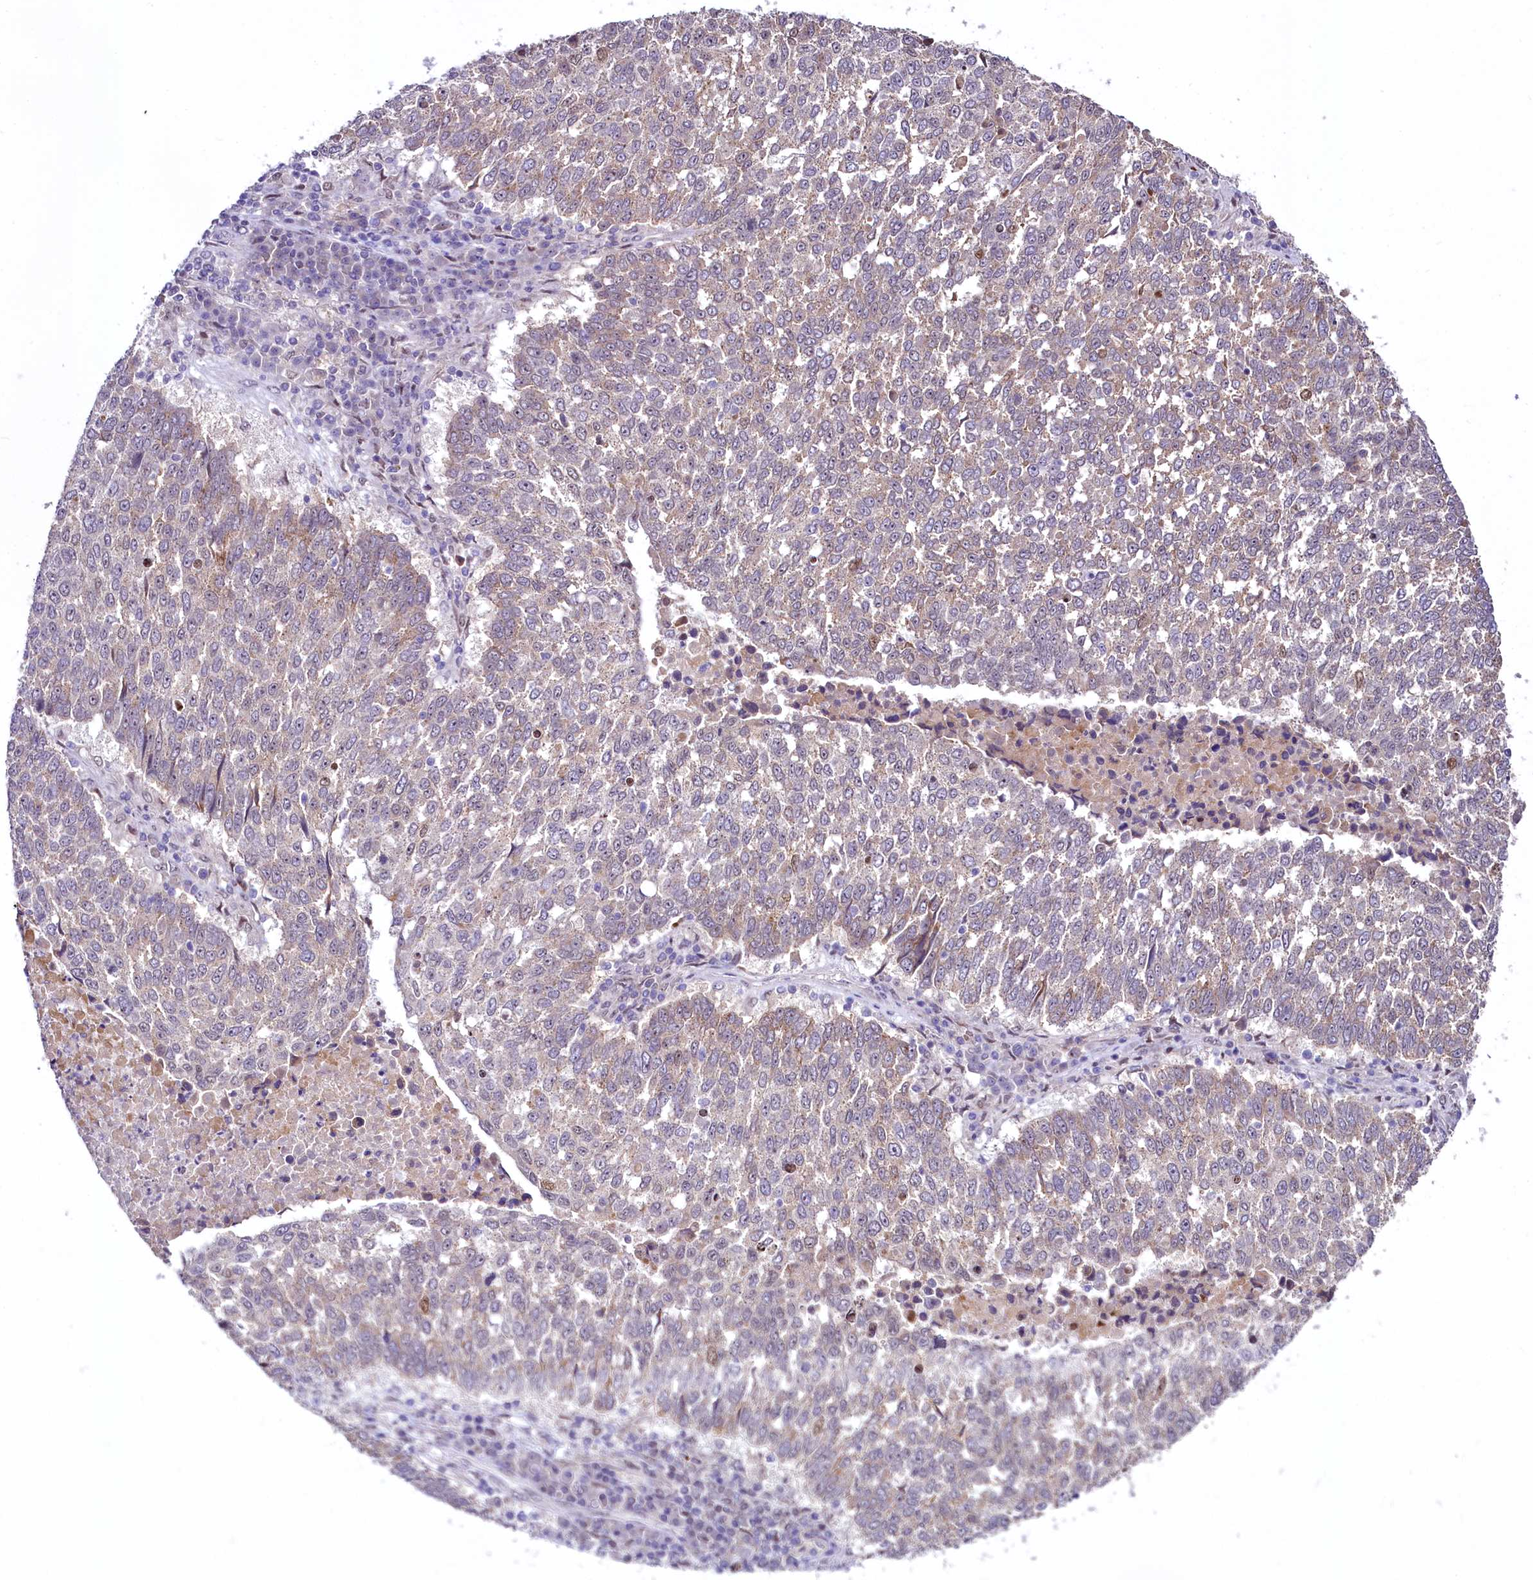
{"staining": {"intensity": "weak", "quantity": "25%-75%", "location": "cytoplasmic/membranous"}, "tissue": "lung cancer", "cell_type": "Tumor cells", "image_type": "cancer", "snomed": [{"axis": "morphology", "description": "Squamous cell carcinoma, NOS"}, {"axis": "topography", "description": "Lung"}], "caption": "Tumor cells show low levels of weak cytoplasmic/membranous positivity in about 25%-75% of cells in human lung cancer (squamous cell carcinoma).", "gene": "LEUTX", "patient": {"sex": "male", "age": 73}}